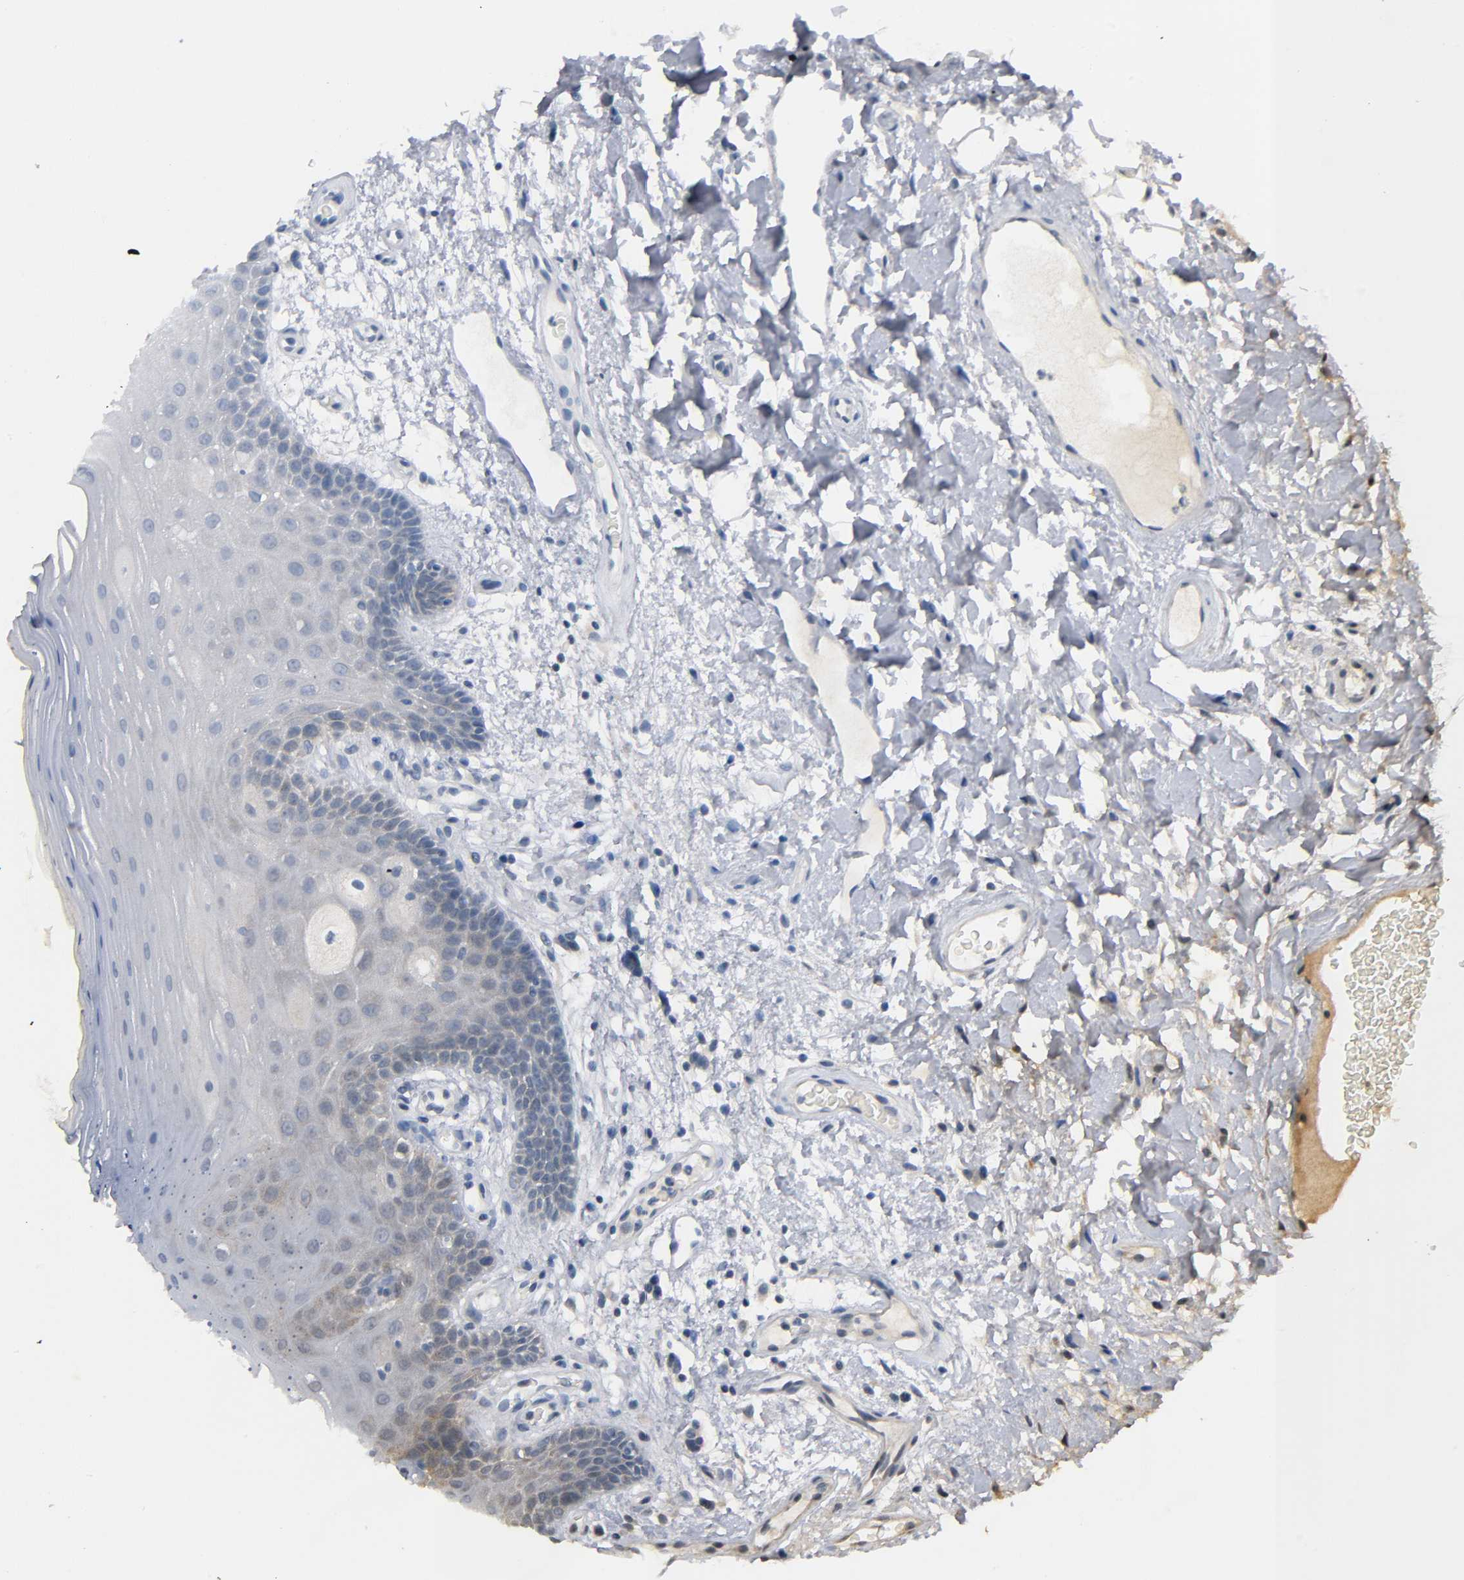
{"staining": {"intensity": "weak", "quantity": "<25%", "location": "cytoplasmic/membranous"}, "tissue": "oral mucosa", "cell_type": "Squamous epithelial cells", "image_type": "normal", "snomed": [{"axis": "morphology", "description": "Normal tissue, NOS"}, {"axis": "morphology", "description": "Squamous cell carcinoma, NOS"}, {"axis": "topography", "description": "Skeletal muscle"}, {"axis": "topography", "description": "Oral tissue"}, {"axis": "topography", "description": "Head-Neck"}], "caption": "Immunohistochemical staining of benign human oral mucosa demonstrates no significant expression in squamous epithelial cells.", "gene": "MAPK8", "patient": {"sex": "male", "age": 71}}